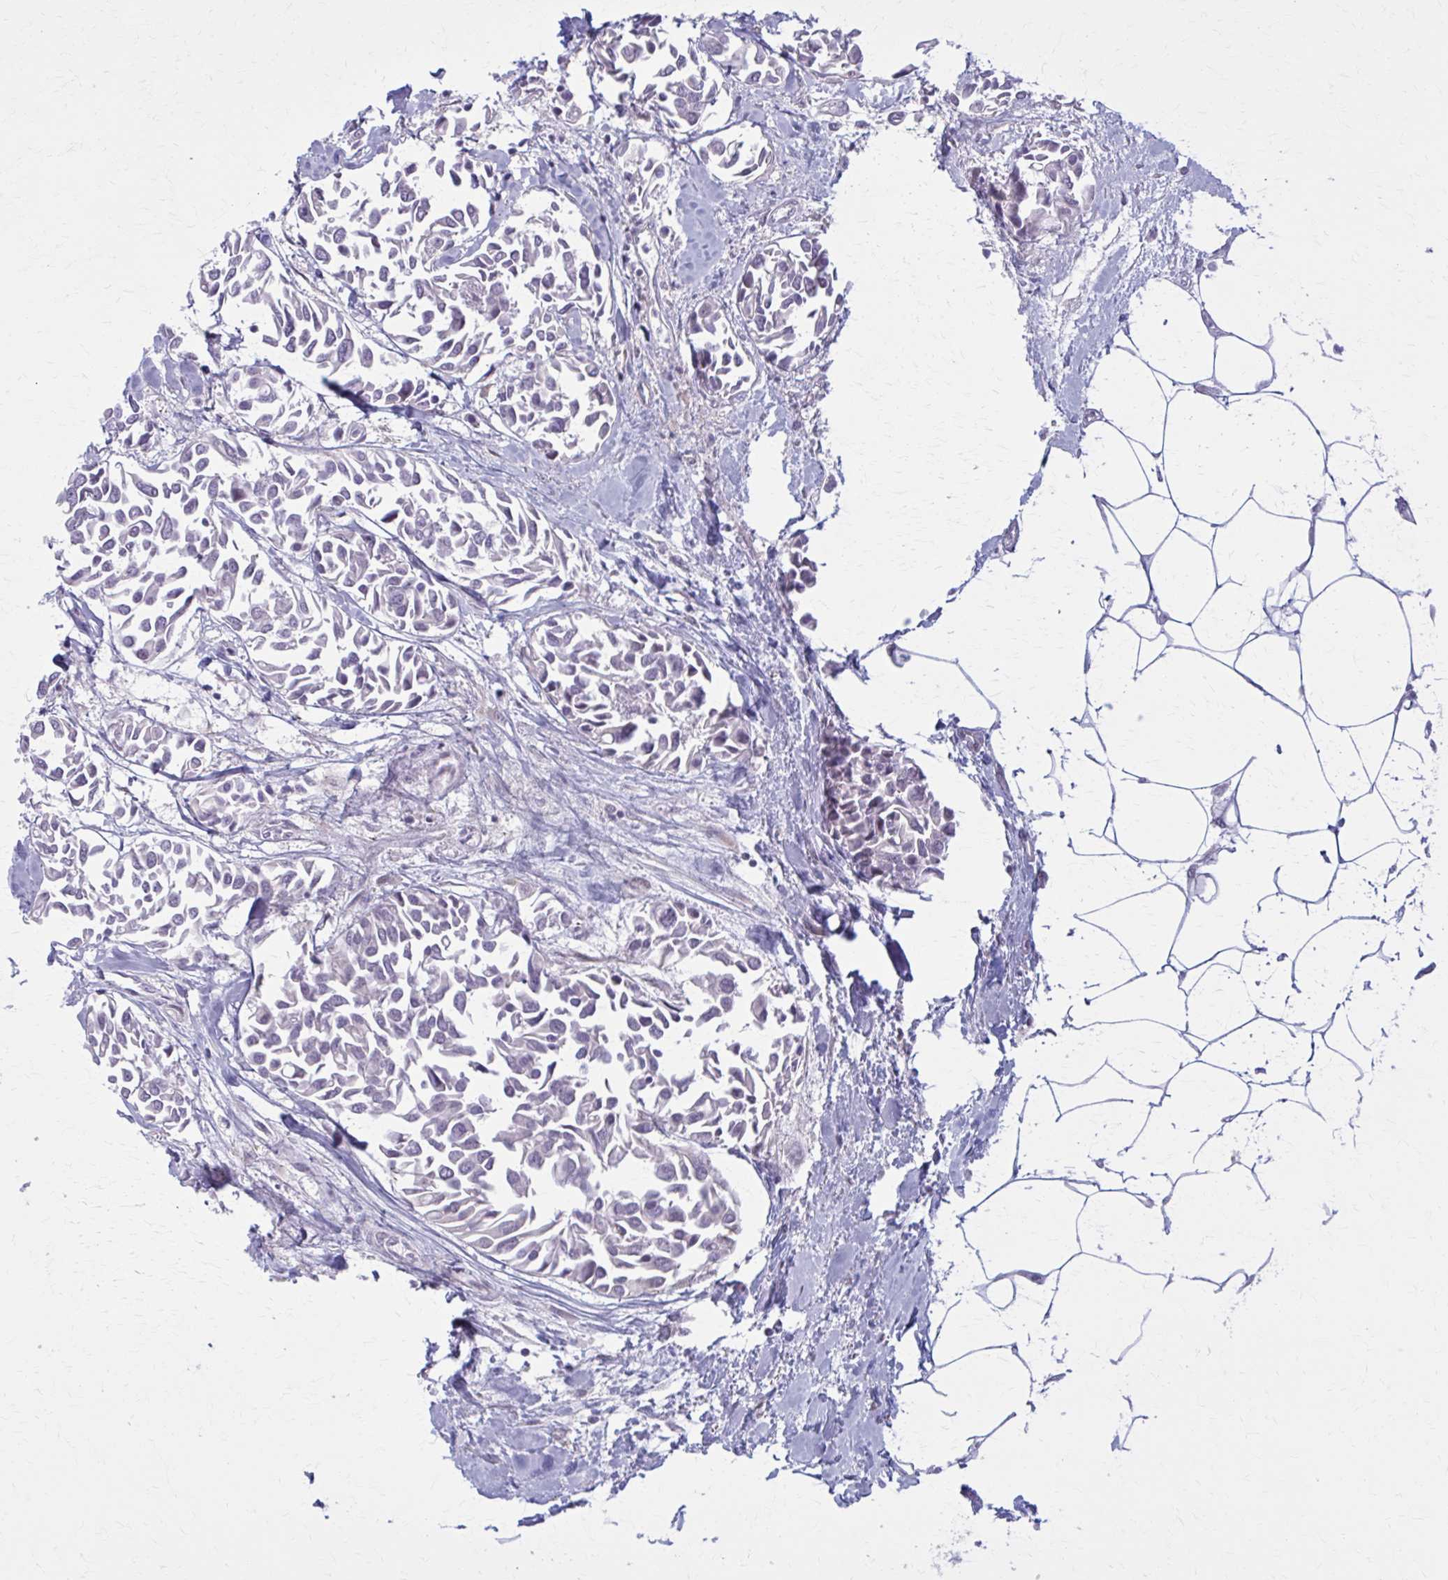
{"staining": {"intensity": "negative", "quantity": "none", "location": "none"}, "tissue": "breast cancer", "cell_type": "Tumor cells", "image_type": "cancer", "snomed": [{"axis": "morphology", "description": "Duct carcinoma"}, {"axis": "topography", "description": "Breast"}], "caption": "The photomicrograph shows no significant positivity in tumor cells of breast cancer (infiltrating ductal carcinoma).", "gene": "NUMBL", "patient": {"sex": "female", "age": 54}}